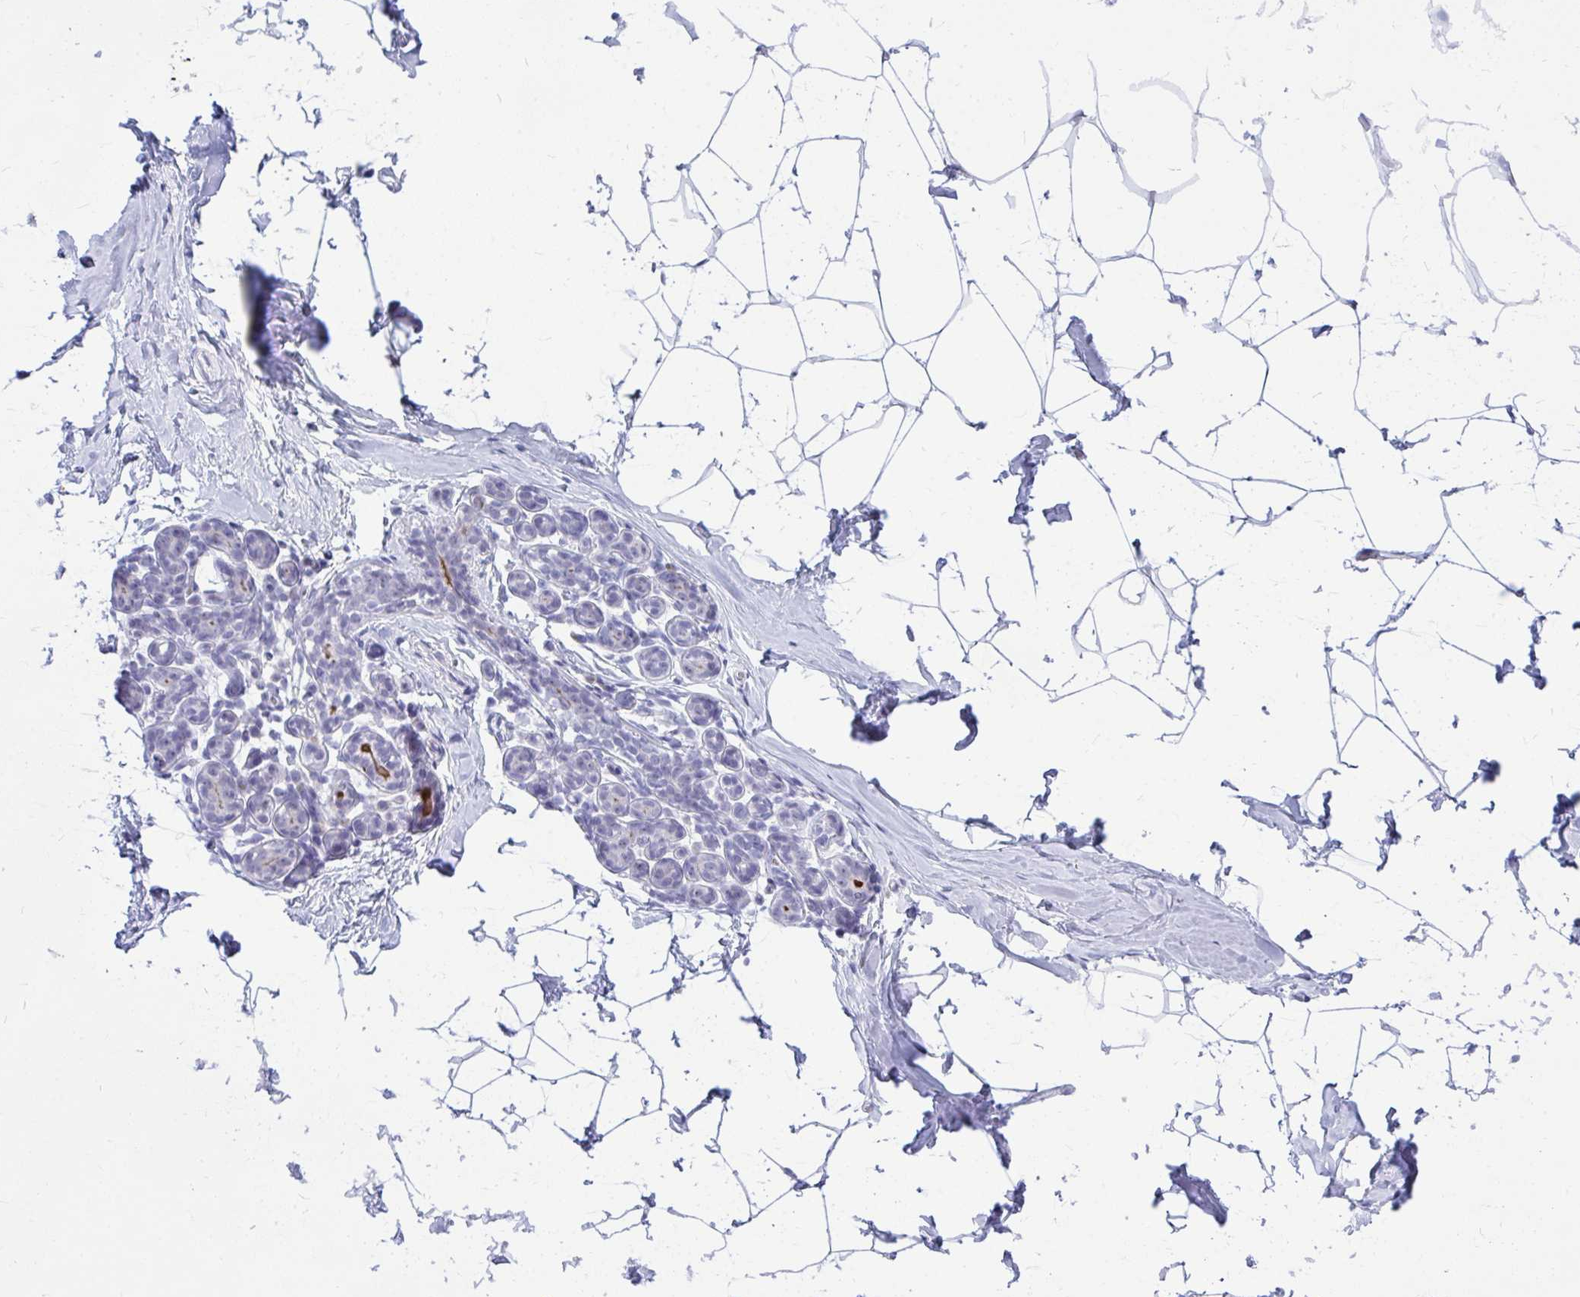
{"staining": {"intensity": "negative", "quantity": "none", "location": "none"}, "tissue": "breast", "cell_type": "Adipocytes", "image_type": "normal", "snomed": [{"axis": "morphology", "description": "Normal tissue, NOS"}, {"axis": "topography", "description": "Breast"}], "caption": "Image shows no protein staining in adipocytes of unremarkable breast. Nuclei are stained in blue.", "gene": "ZSCAN25", "patient": {"sex": "female", "age": 32}}